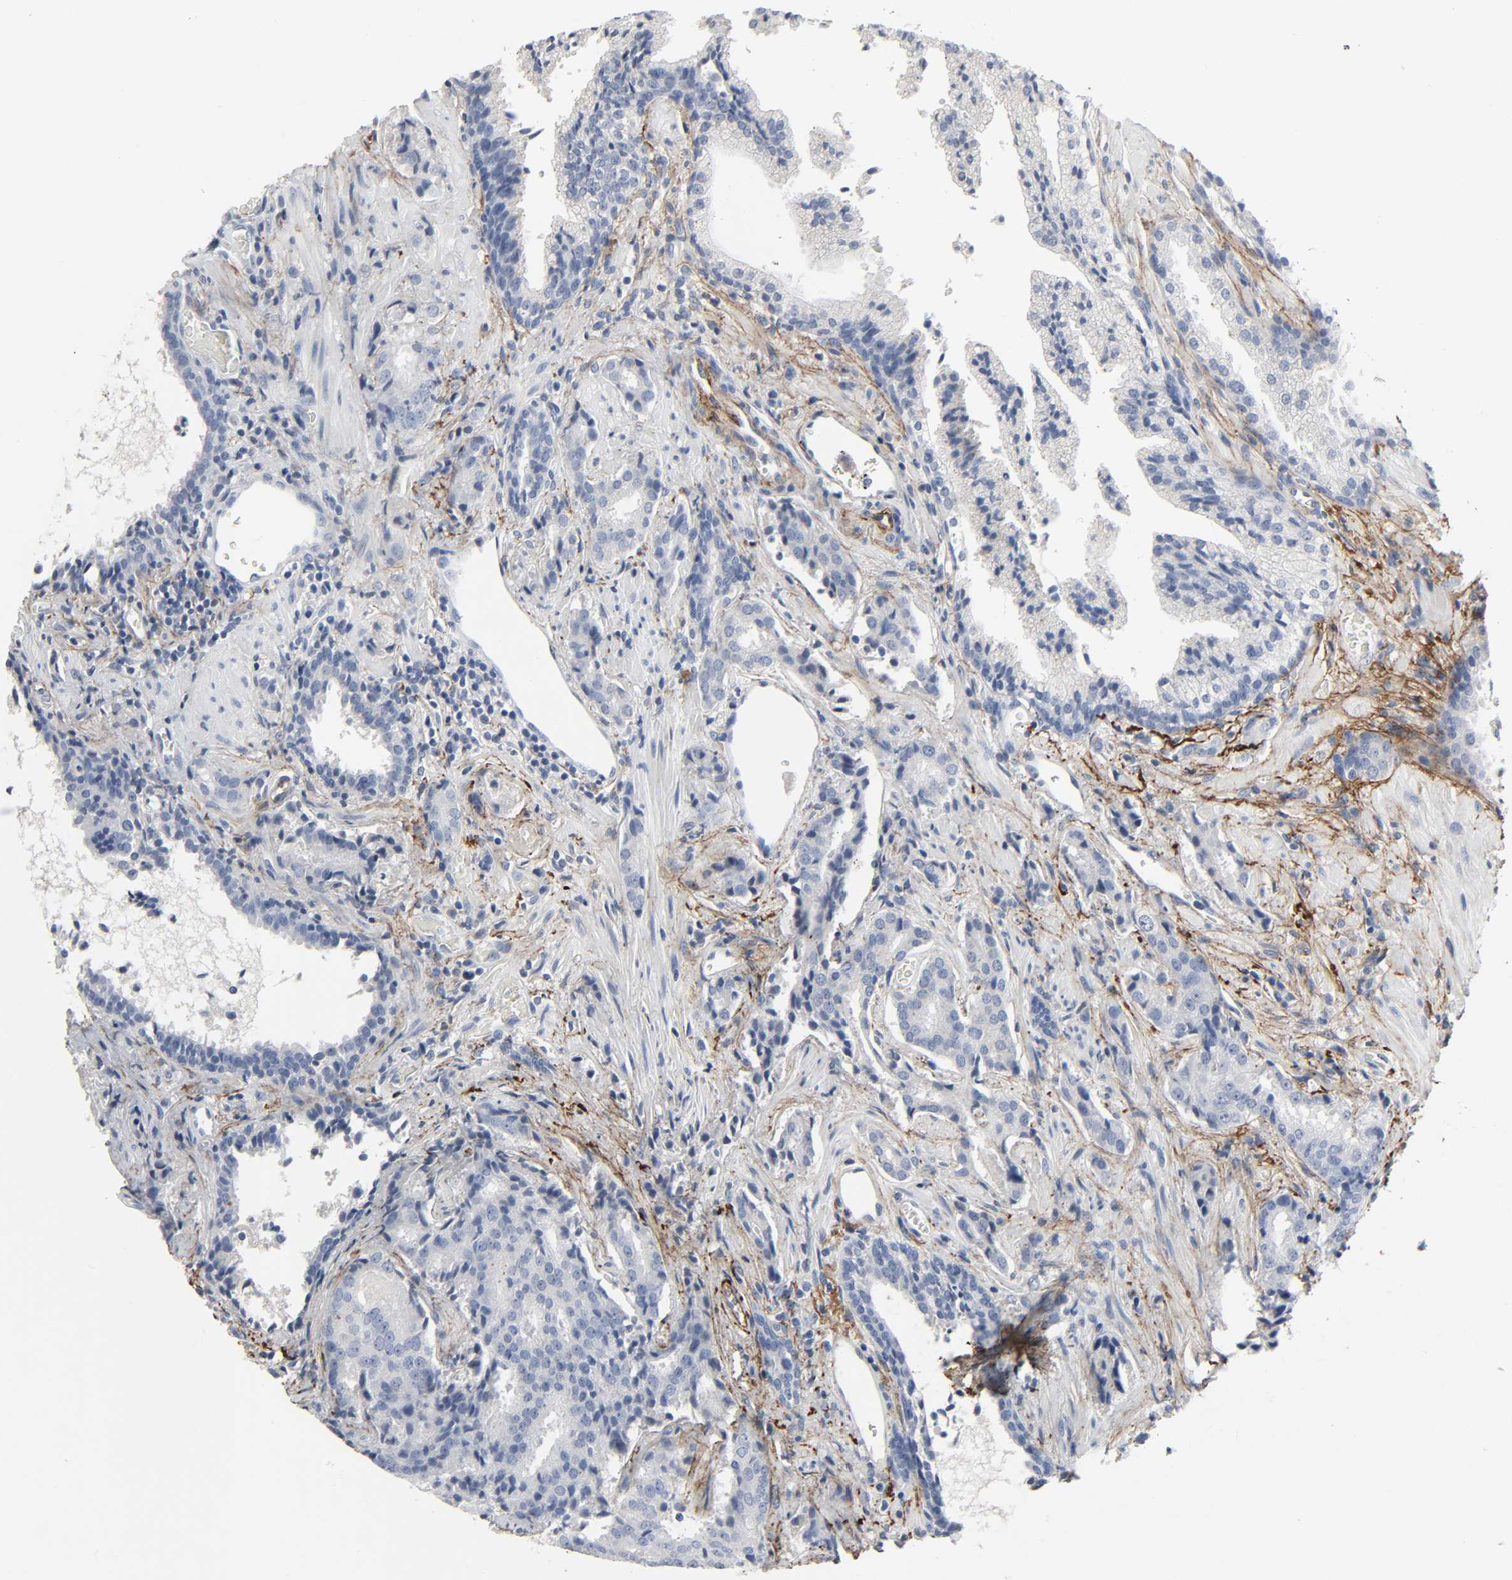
{"staining": {"intensity": "negative", "quantity": "none", "location": "none"}, "tissue": "prostate cancer", "cell_type": "Tumor cells", "image_type": "cancer", "snomed": [{"axis": "morphology", "description": "Adenocarcinoma, High grade"}, {"axis": "topography", "description": "Prostate"}], "caption": "A photomicrograph of prostate high-grade adenocarcinoma stained for a protein exhibits no brown staining in tumor cells. (Stains: DAB immunohistochemistry (IHC) with hematoxylin counter stain, Microscopy: brightfield microscopy at high magnification).", "gene": "FBLN5", "patient": {"sex": "male", "age": 58}}